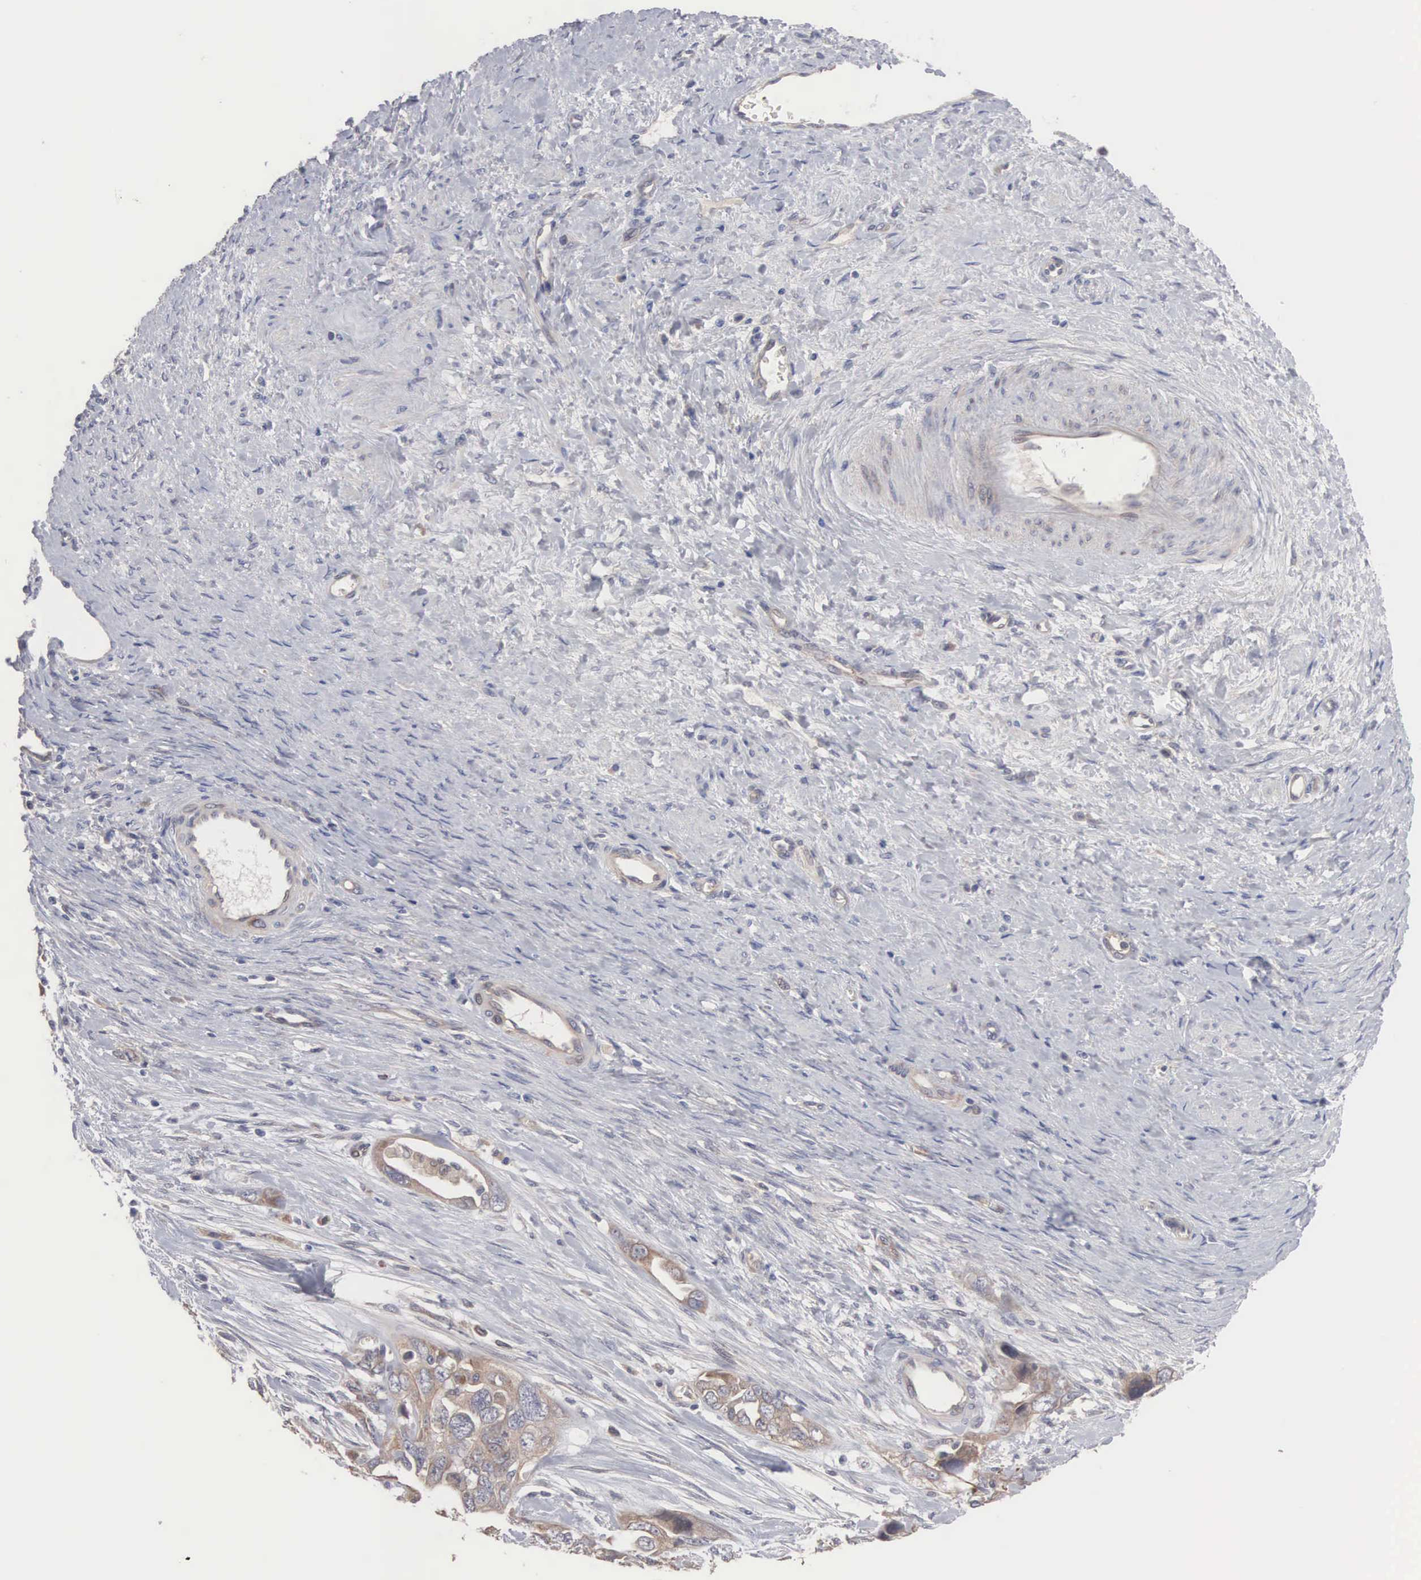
{"staining": {"intensity": "weak", "quantity": ">75%", "location": "cytoplasmic/membranous"}, "tissue": "ovarian cancer", "cell_type": "Tumor cells", "image_type": "cancer", "snomed": [{"axis": "morphology", "description": "Cystadenocarcinoma, serous, NOS"}, {"axis": "topography", "description": "Ovary"}], "caption": "Human ovarian cancer (serous cystadenocarcinoma) stained for a protein (brown) displays weak cytoplasmic/membranous positive positivity in approximately >75% of tumor cells.", "gene": "INF2", "patient": {"sex": "female", "age": 63}}